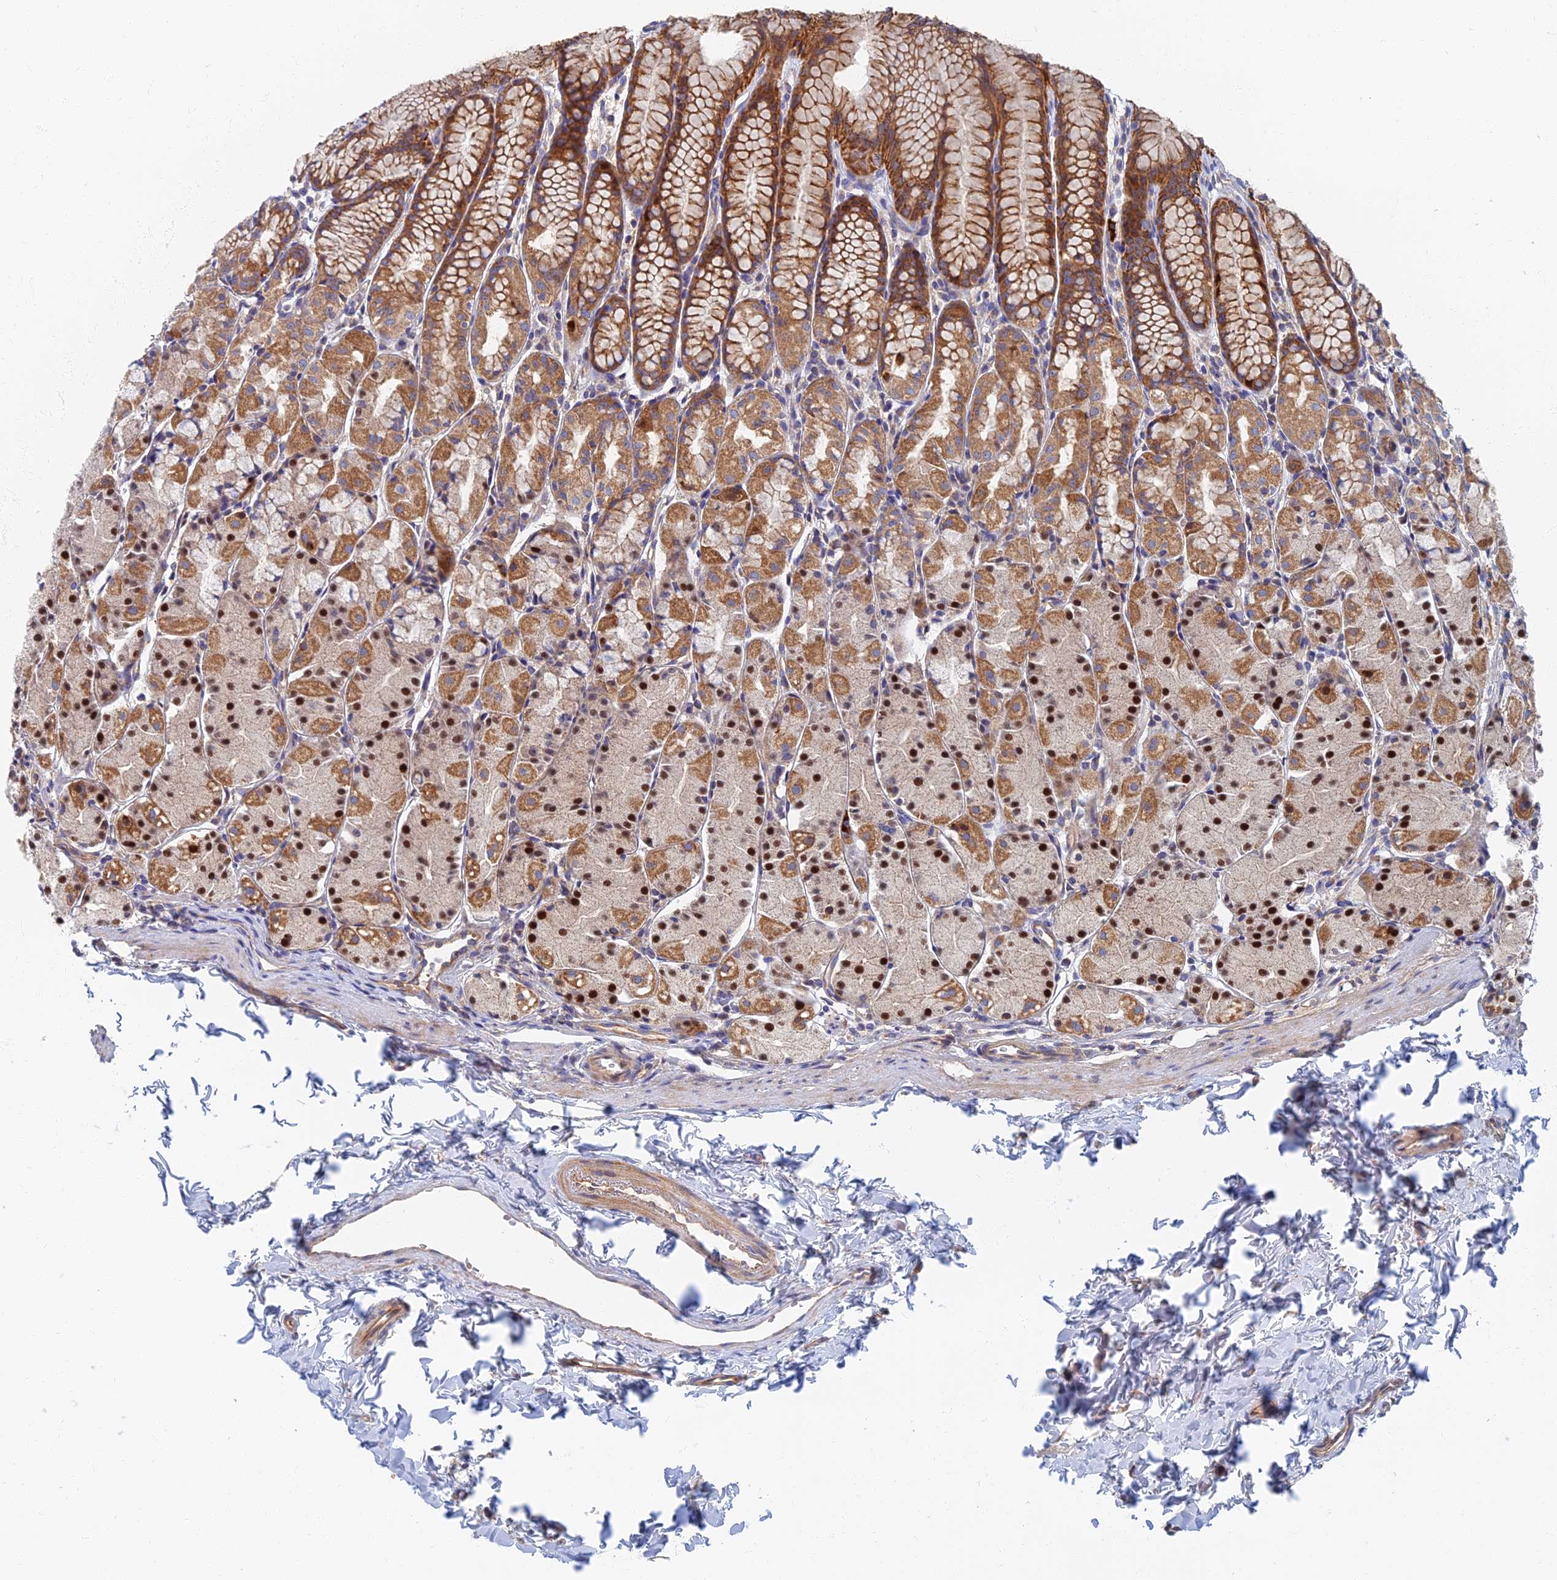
{"staining": {"intensity": "moderate", "quantity": ">75%", "location": "cytoplasmic/membranous,nuclear"}, "tissue": "stomach", "cell_type": "Glandular cells", "image_type": "normal", "snomed": [{"axis": "morphology", "description": "Normal tissue, NOS"}, {"axis": "topography", "description": "Stomach, upper"}], "caption": "High-magnification brightfield microscopy of unremarkable stomach stained with DAB (3,3'-diaminobenzidine) (brown) and counterstained with hematoxylin (blue). glandular cells exhibit moderate cytoplasmic/membranous,nuclear staining is appreciated in about>75% of cells. The staining is performed using DAB brown chromogen to label protein expression. The nuclei are counter-stained blue using hematoxylin.", "gene": "TMEM44", "patient": {"sex": "male", "age": 47}}